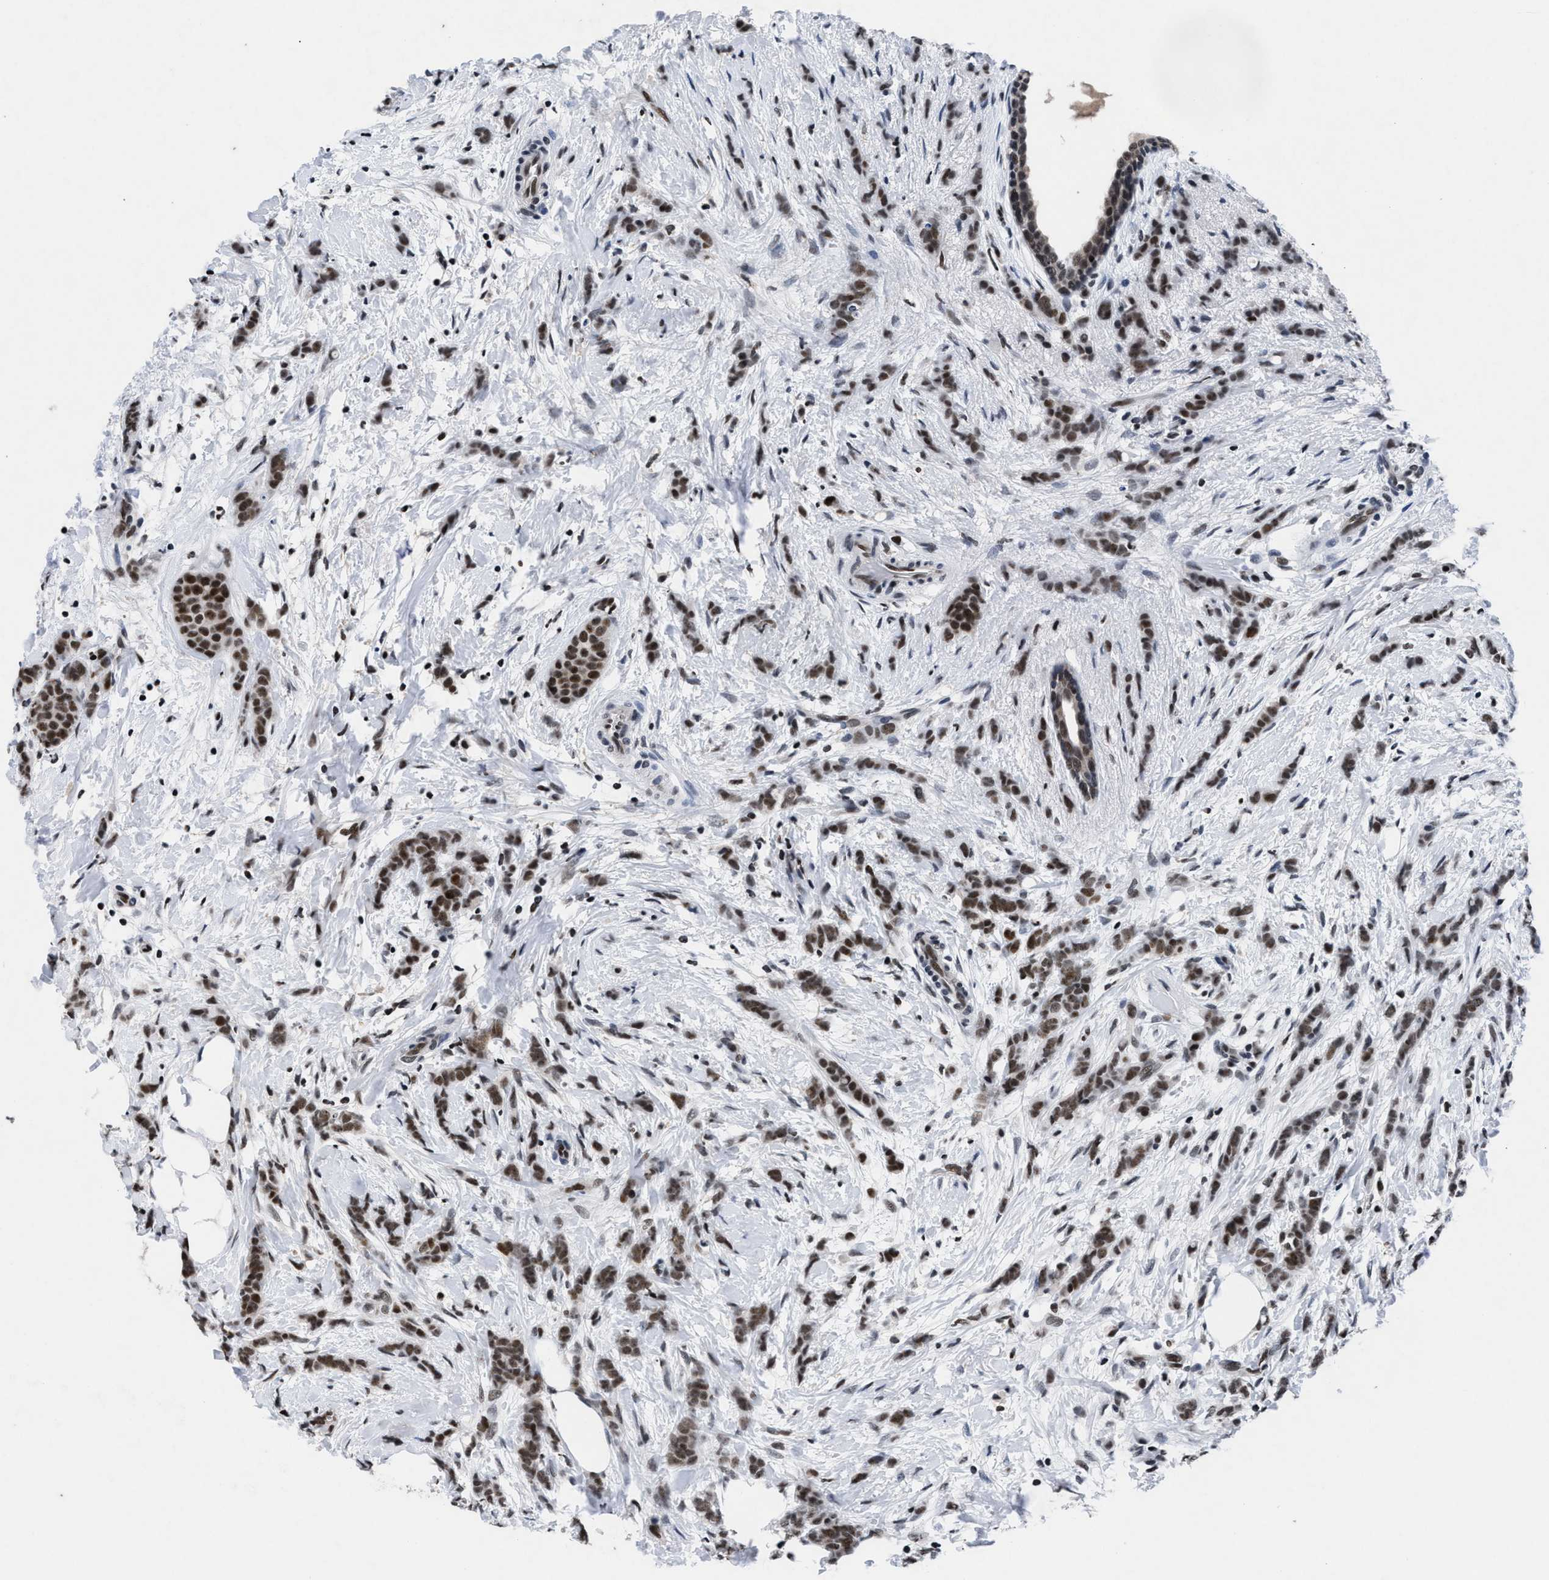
{"staining": {"intensity": "moderate", "quantity": ">75%", "location": "nuclear"}, "tissue": "breast cancer", "cell_type": "Tumor cells", "image_type": "cancer", "snomed": [{"axis": "morphology", "description": "Lobular carcinoma, in situ"}, {"axis": "morphology", "description": "Lobular carcinoma"}, {"axis": "topography", "description": "Breast"}], "caption": "IHC of human lobular carcinoma in situ (breast) demonstrates medium levels of moderate nuclear positivity in about >75% of tumor cells. The staining is performed using DAB brown chromogen to label protein expression. The nuclei are counter-stained blue using hematoxylin.", "gene": "WDR81", "patient": {"sex": "female", "age": 41}}